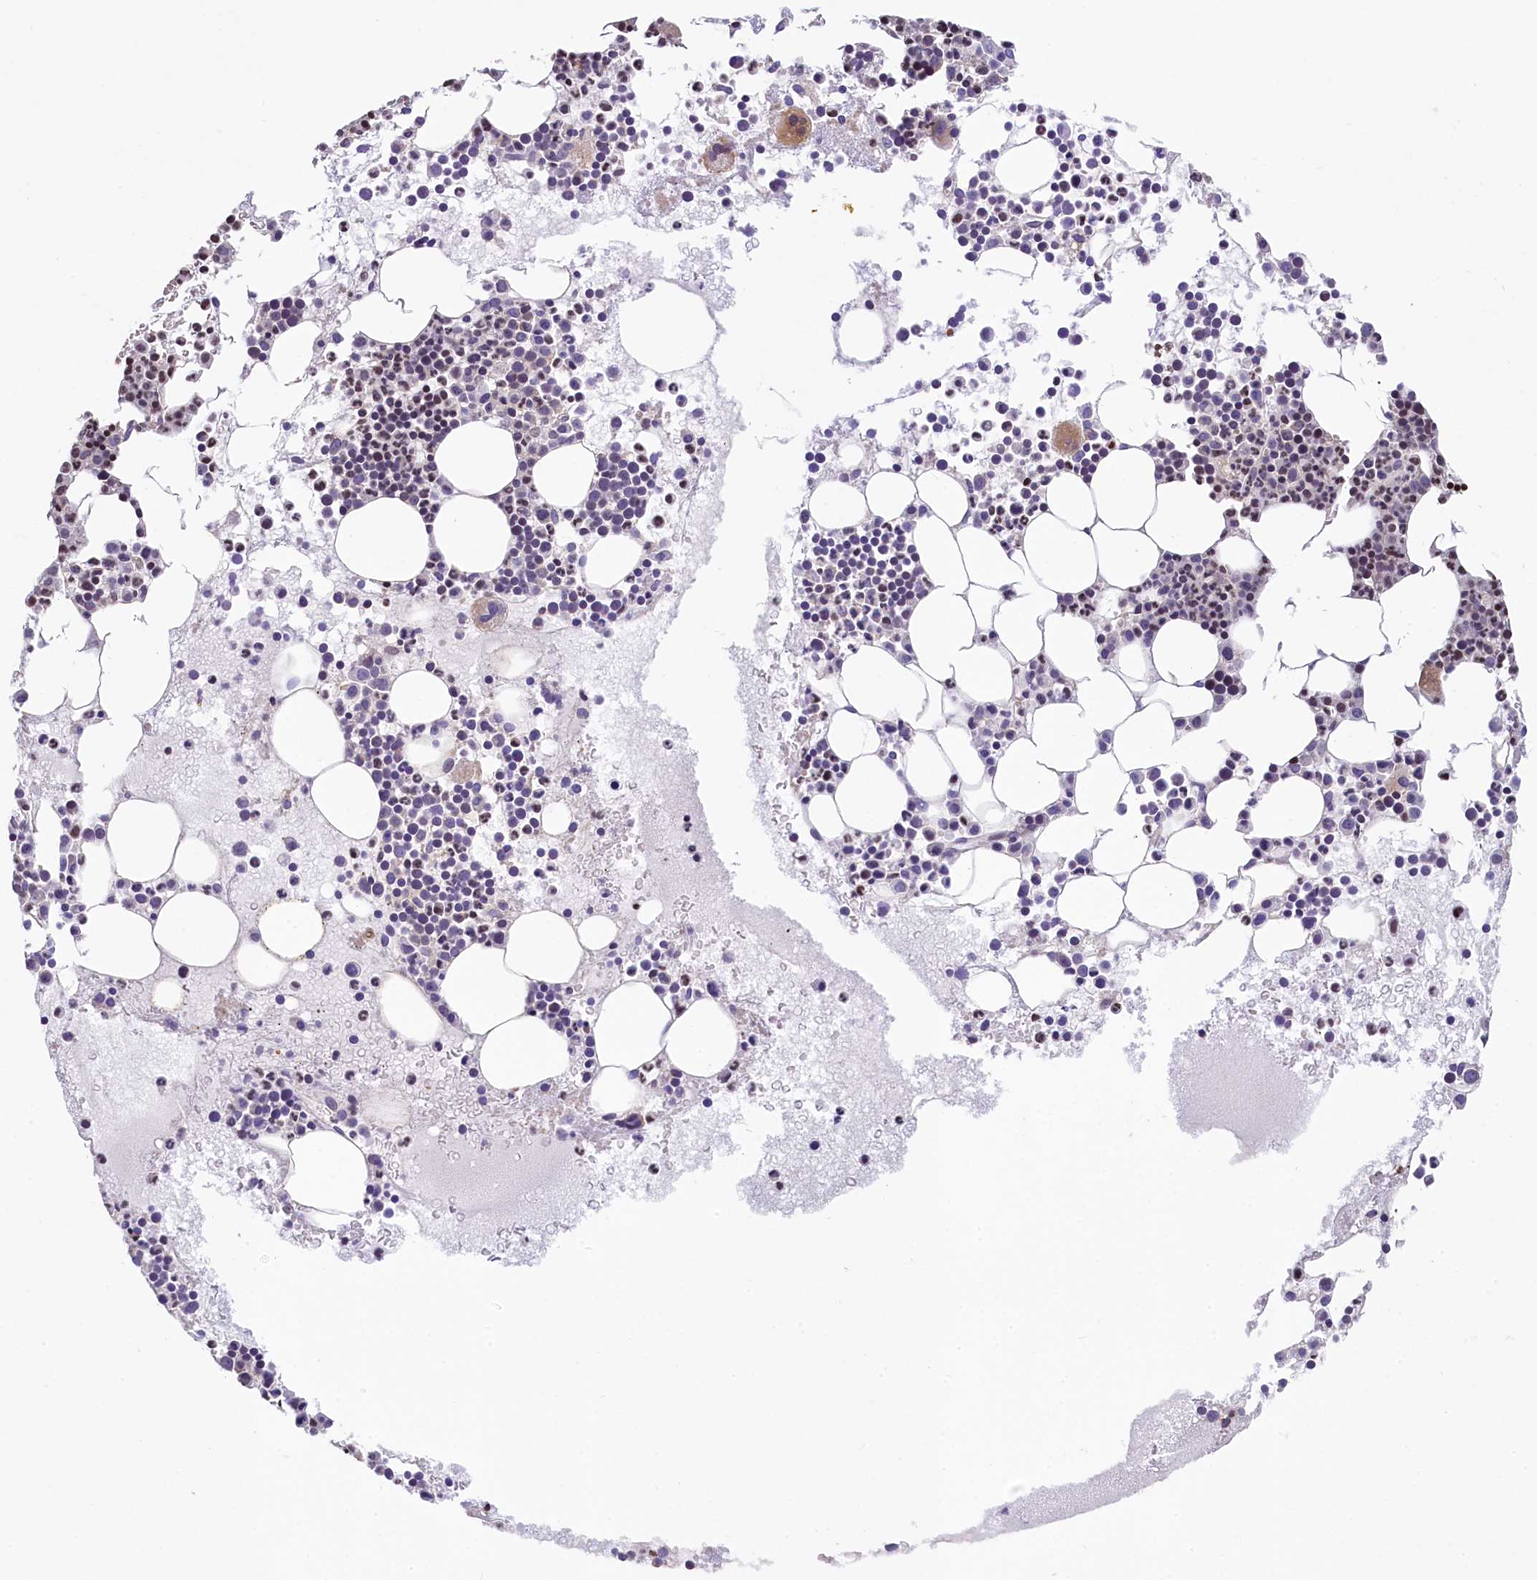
{"staining": {"intensity": "strong", "quantity": "<25%", "location": "cytoplasmic/membranous,nuclear"}, "tissue": "bone marrow", "cell_type": "Hematopoietic cells", "image_type": "normal", "snomed": [{"axis": "morphology", "description": "Normal tissue, NOS"}, {"axis": "topography", "description": "Bone marrow"}], "caption": "Protein expression analysis of benign human bone marrow reveals strong cytoplasmic/membranous,nuclear expression in approximately <25% of hematopoietic cells. (IHC, brightfield microscopy, high magnification).", "gene": "ZNF2", "patient": {"sex": "female", "age": 76}}